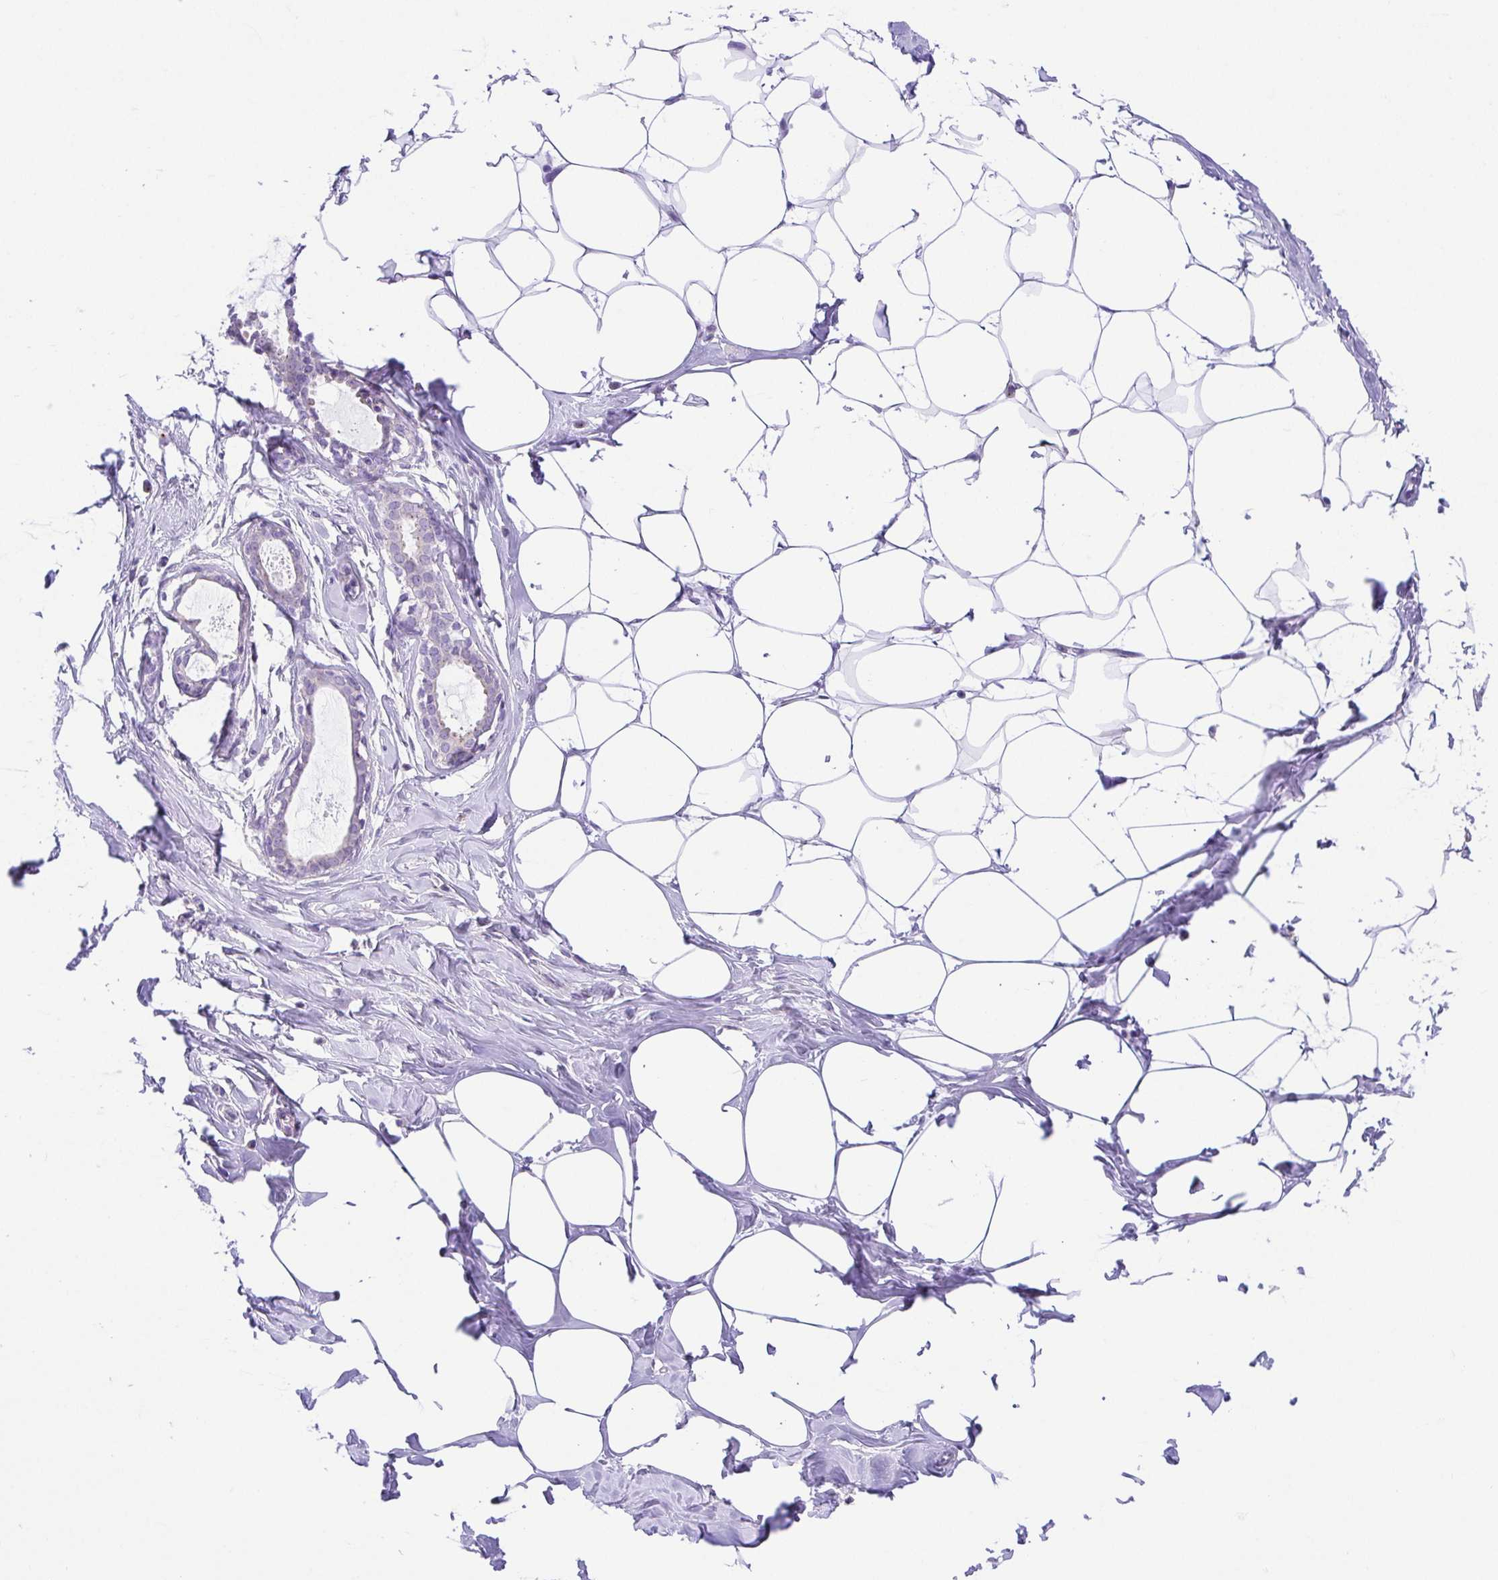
{"staining": {"intensity": "negative", "quantity": "none", "location": "none"}, "tissue": "breast", "cell_type": "Adipocytes", "image_type": "normal", "snomed": [{"axis": "morphology", "description": "Normal tissue, NOS"}, {"axis": "topography", "description": "Breast"}], "caption": "IHC micrograph of normal breast stained for a protein (brown), which displays no expression in adipocytes. (Immunohistochemistry (ihc), brightfield microscopy, high magnification).", "gene": "SLC13A1", "patient": {"sex": "female", "age": 27}}